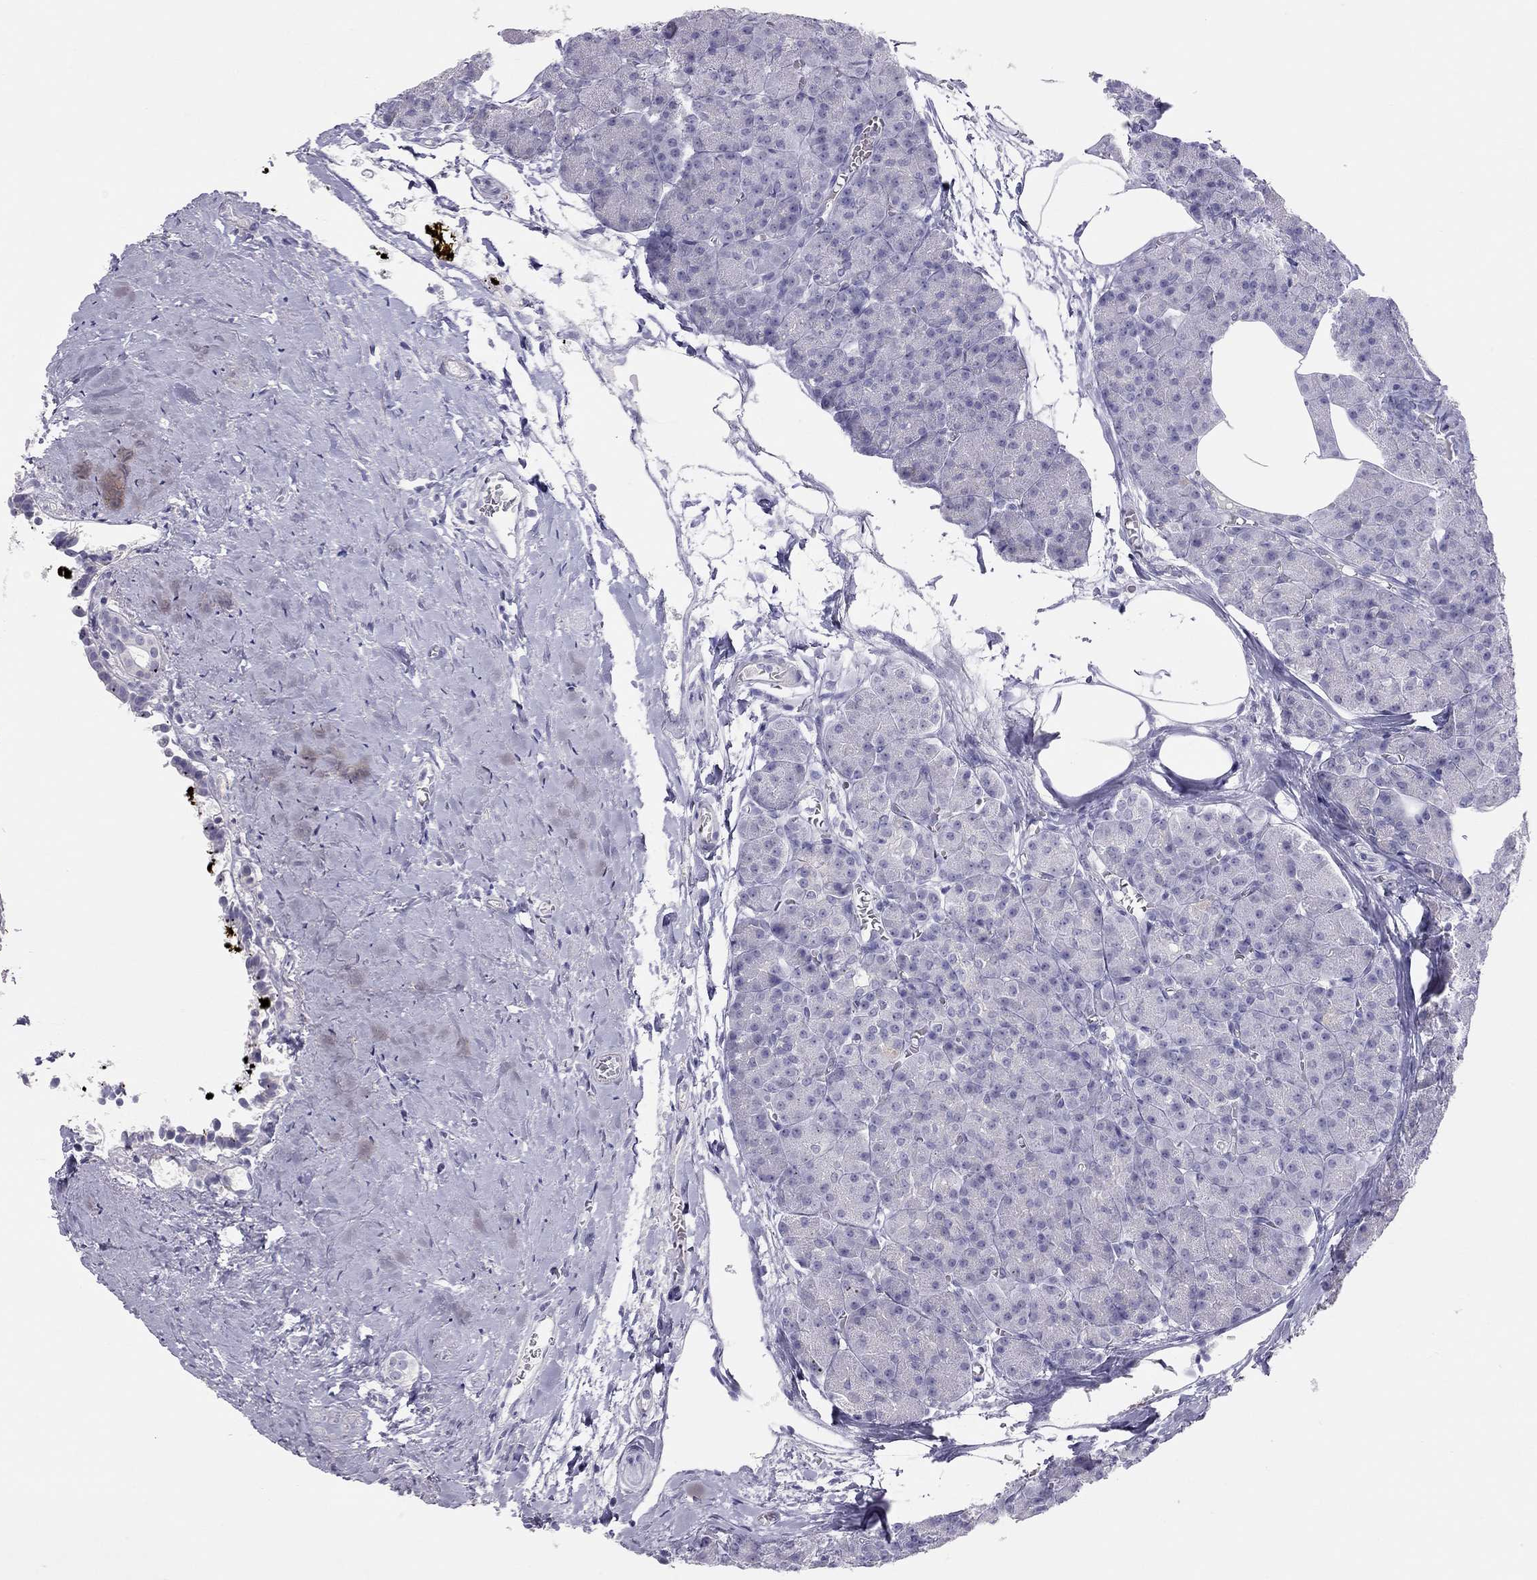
{"staining": {"intensity": "negative", "quantity": "none", "location": "none"}, "tissue": "pancreas", "cell_type": "Exocrine glandular cells", "image_type": "normal", "snomed": [{"axis": "morphology", "description": "Normal tissue, NOS"}, {"axis": "topography", "description": "Pancreas"}], "caption": "Protein analysis of unremarkable pancreas exhibits no significant positivity in exocrine glandular cells. (DAB immunohistochemistry (IHC), high magnification).", "gene": "SPATA12", "patient": {"sex": "female", "age": 45}}